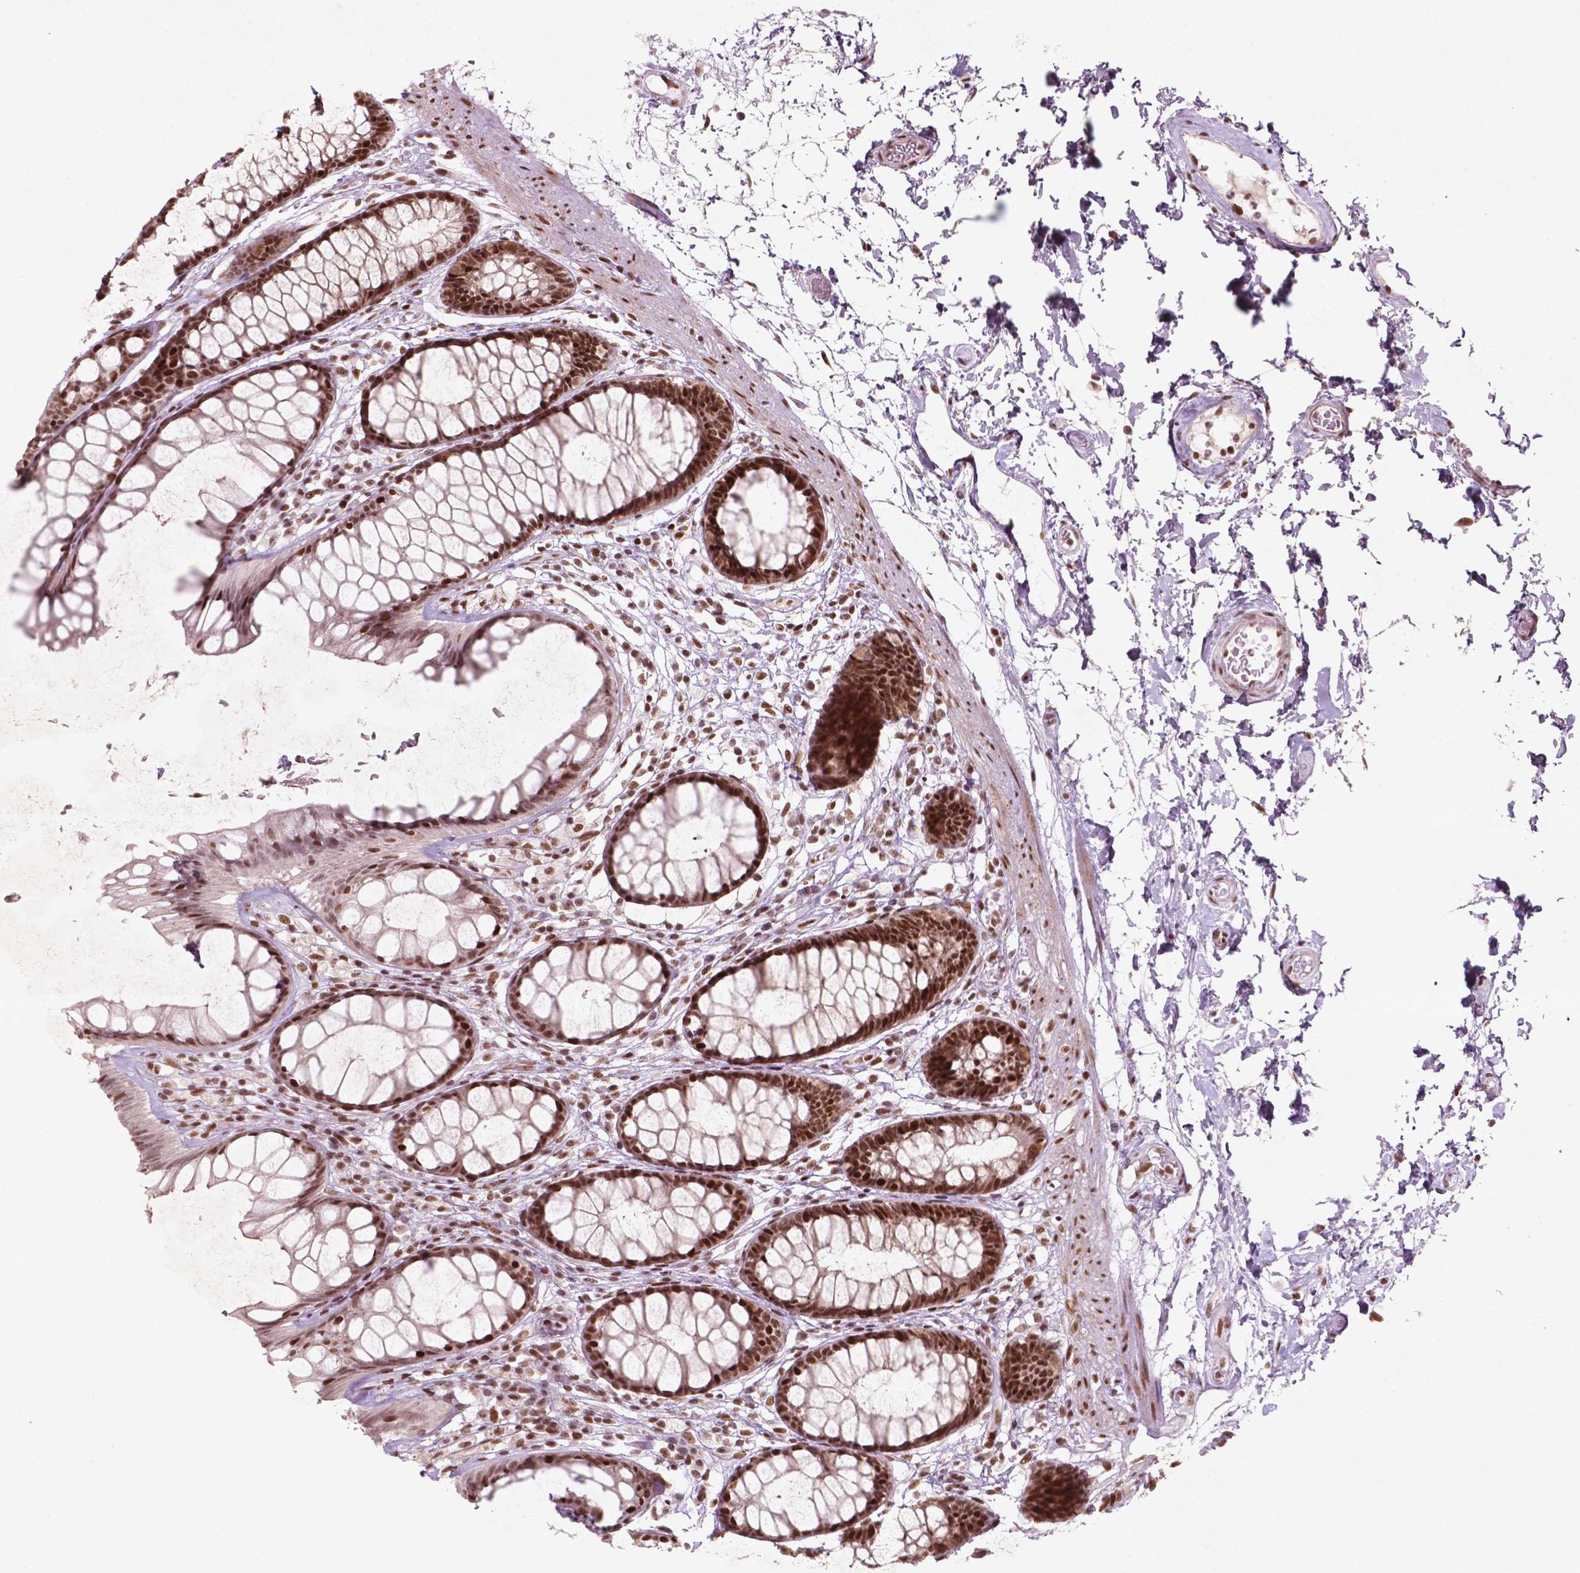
{"staining": {"intensity": "strong", "quantity": "<25%", "location": "nuclear"}, "tissue": "rectum", "cell_type": "Glandular cells", "image_type": "normal", "snomed": [{"axis": "morphology", "description": "Normal tissue, NOS"}, {"axis": "topography", "description": "Rectum"}], "caption": "This photomicrograph reveals IHC staining of normal human rectum, with medium strong nuclear staining in about <25% of glandular cells.", "gene": "HMG20B", "patient": {"sex": "male", "age": 72}}